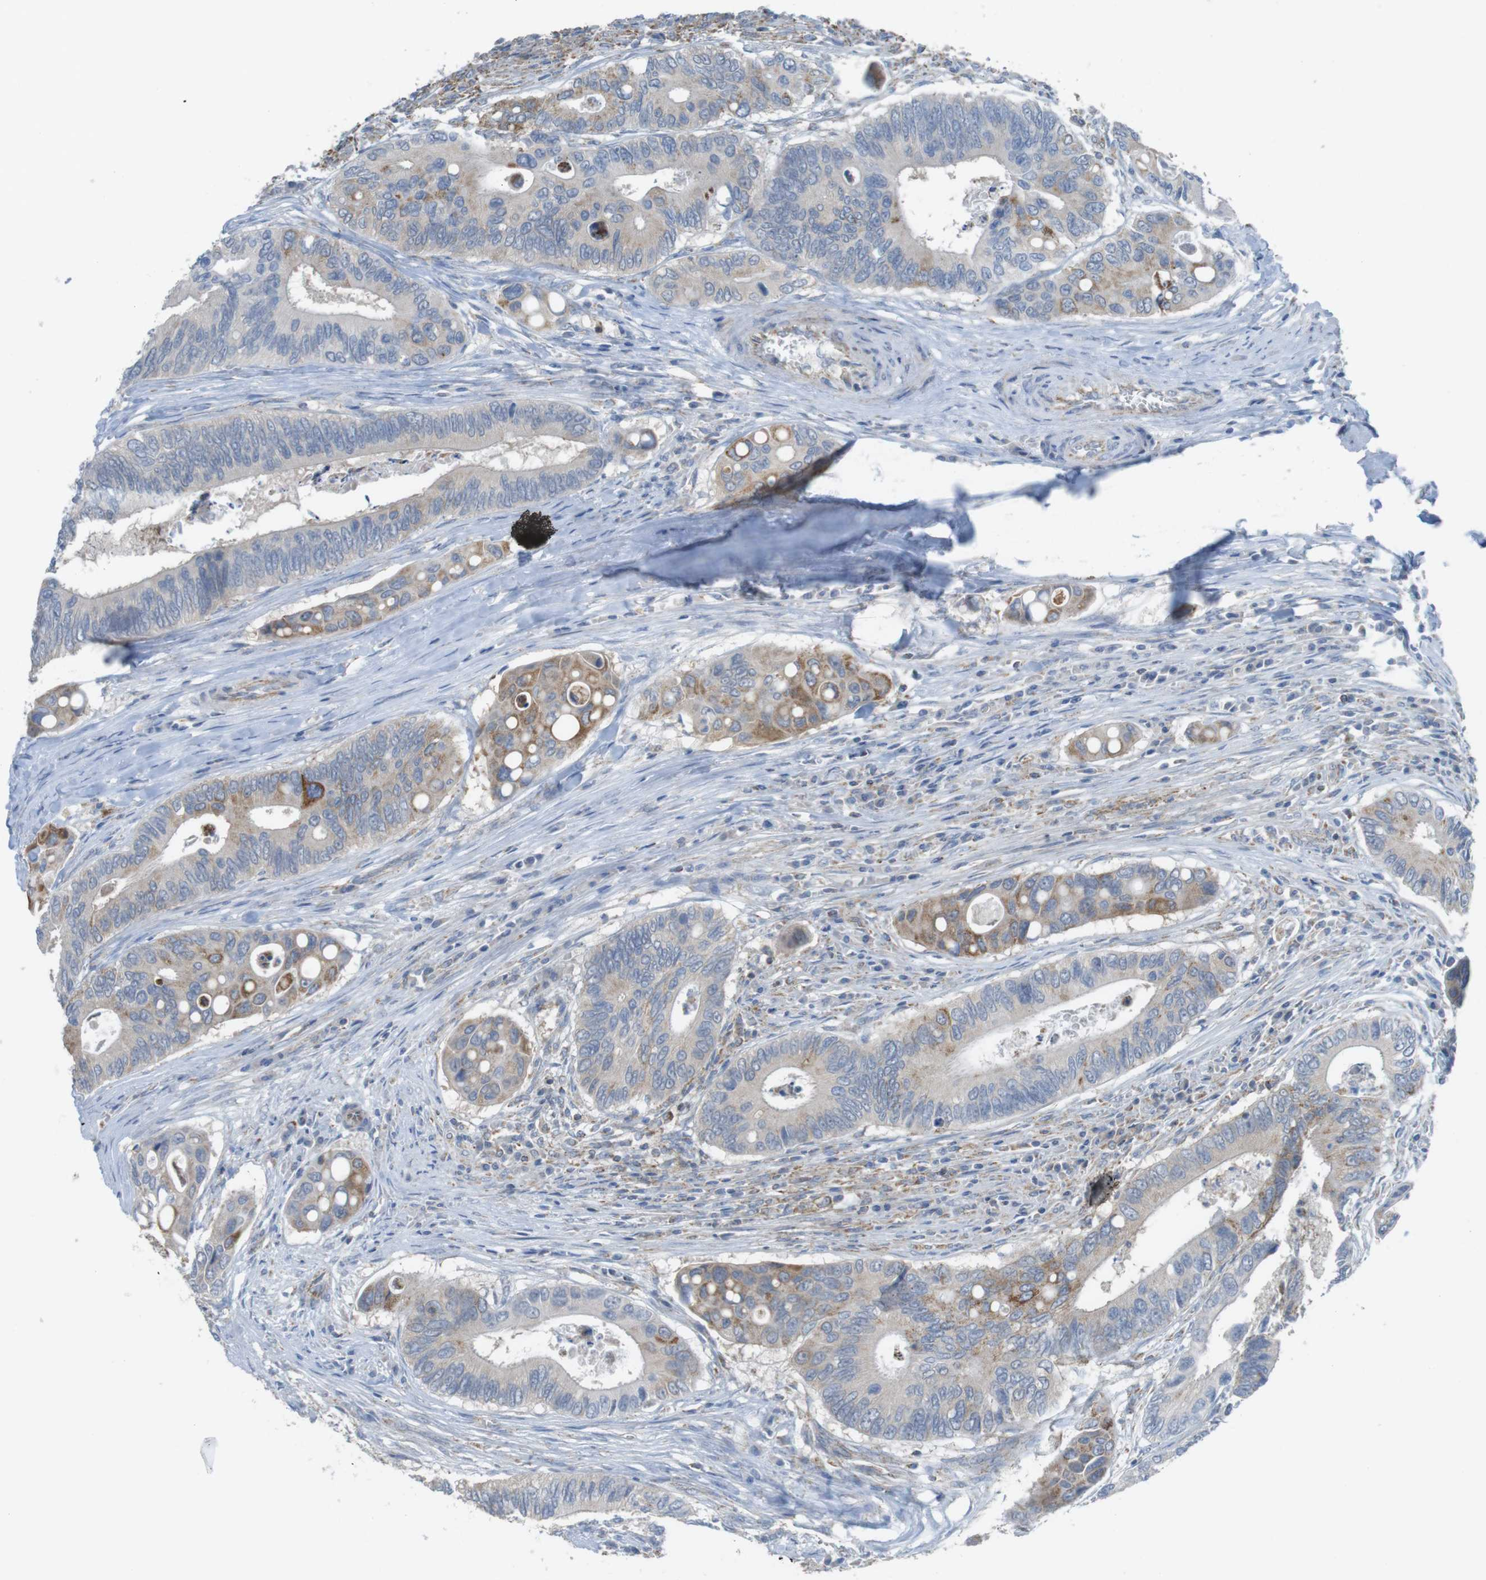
{"staining": {"intensity": "moderate", "quantity": ">75%", "location": "cytoplasmic/membranous"}, "tissue": "colorectal cancer", "cell_type": "Tumor cells", "image_type": "cancer", "snomed": [{"axis": "morphology", "description": "Inflammation, NOS"}, {"axis": "morphology", "description": "Adenocarcinoma, NOS"}, {"axis": "topography", "description": "Colon"}], "caption": "The immunohistochemical stain highlights moderate cytoplasmic/membranous positivity in tumor cells of adenocarcinoma (colorectal) tissue.", "gene": "GRIK2", "patient": {"sex": "male", "age": 72}}